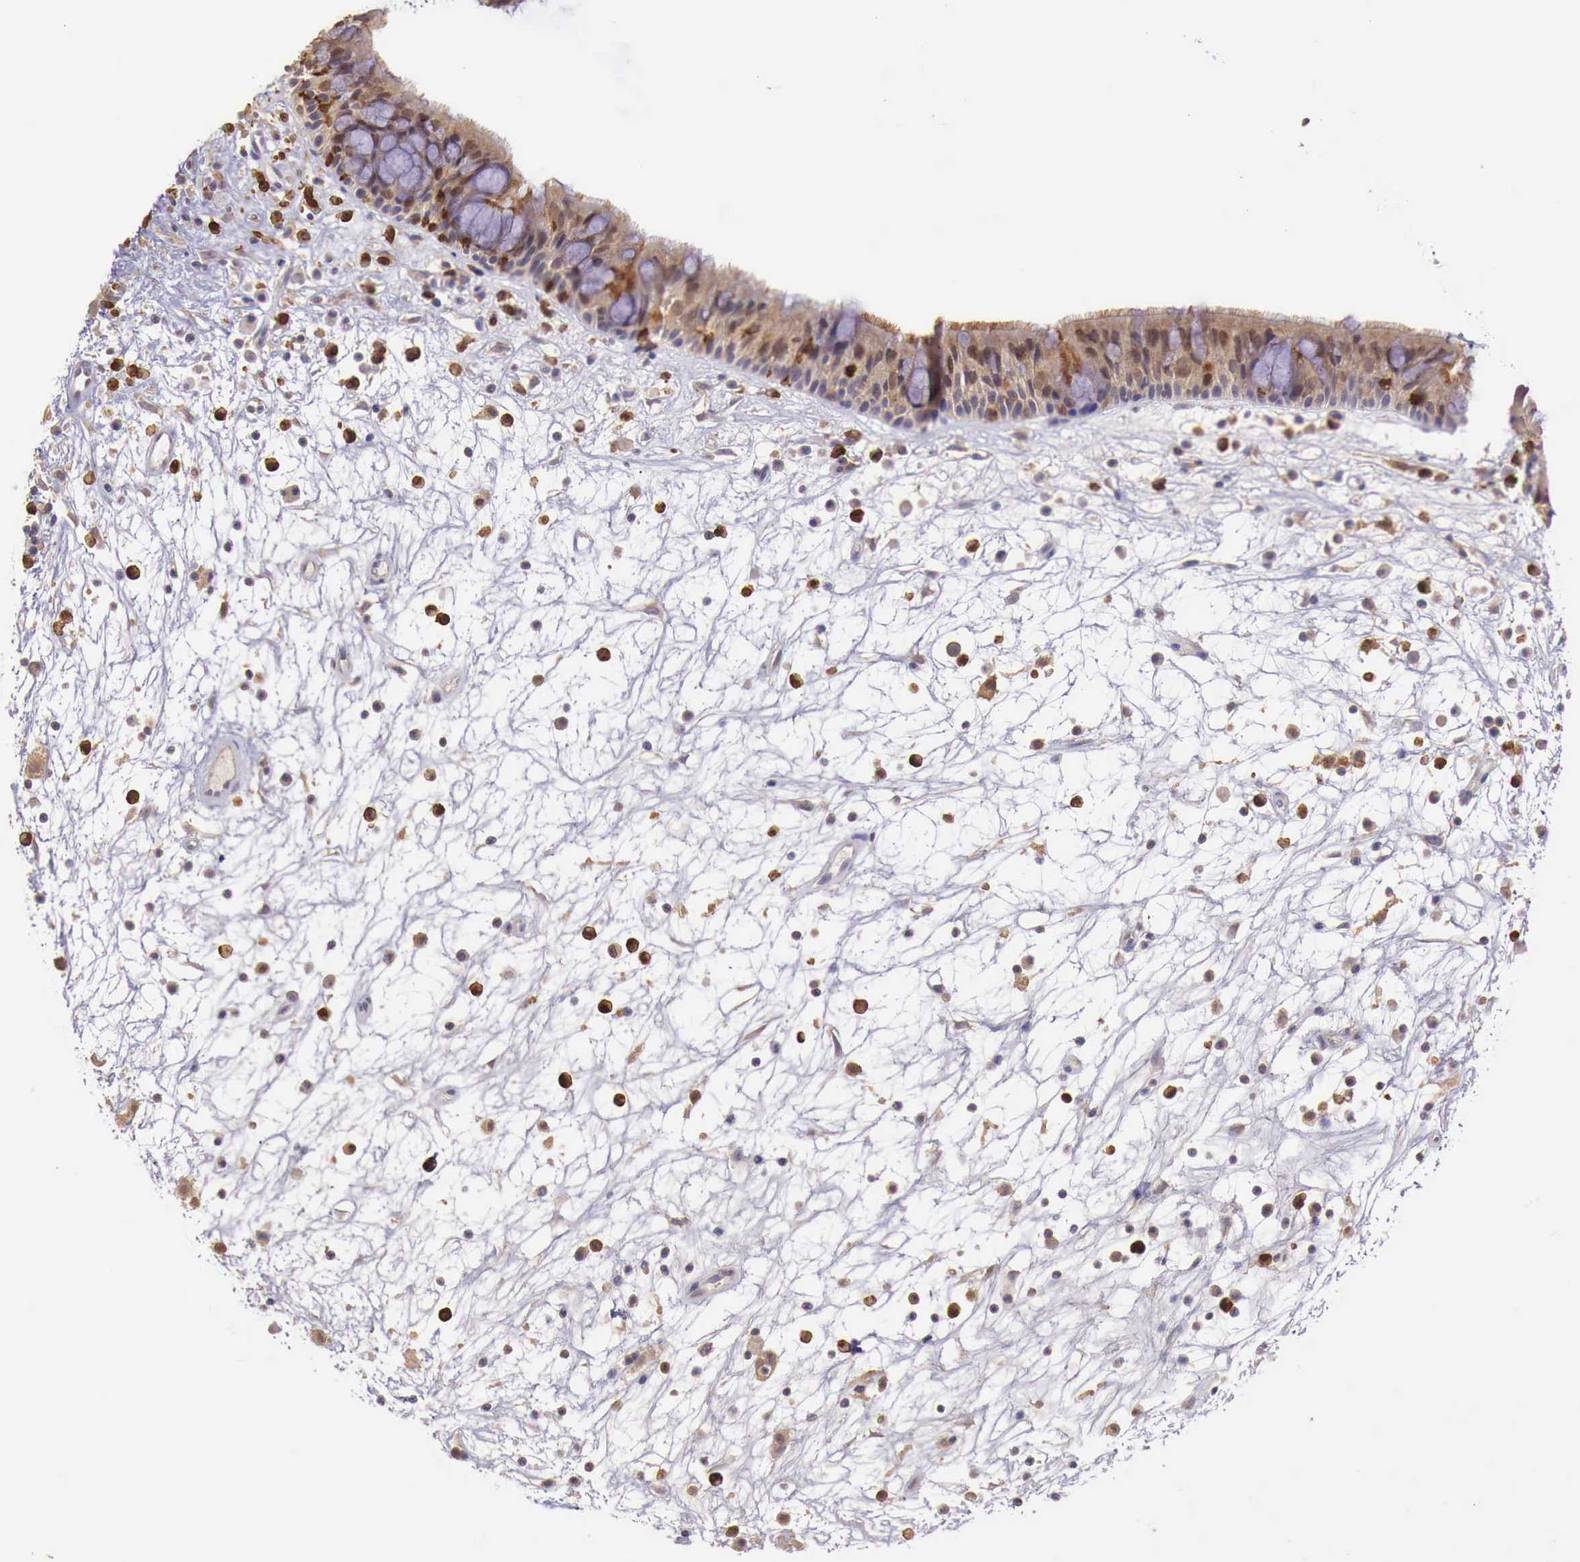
{"staining": {"intensity": "moderate", "quantity": ">75%", "location": "cytoplasmic/membranous"}, "tissue": "nasopharynx", "cell_type": "Respiratory epithelial cells", "image_type": "normal", "snomed": [{"axis": "morphology", "description": "Normal tissue, NOS"}, {"axis": "topography", "description": "Nasopharynx"}], "caption": "Immunohistochemical staining of unremarkable nasopharynx demonstrates moderate cytoplasmic/membranous protein expression in about >75% of respiratory epithelial cells. (DAB (3,3'-diaminobenzidine) = brown stain, brightfield microscopy at high magnification).", "gene": "GAB2", "patient": {"sex": "male", "age": 63}}